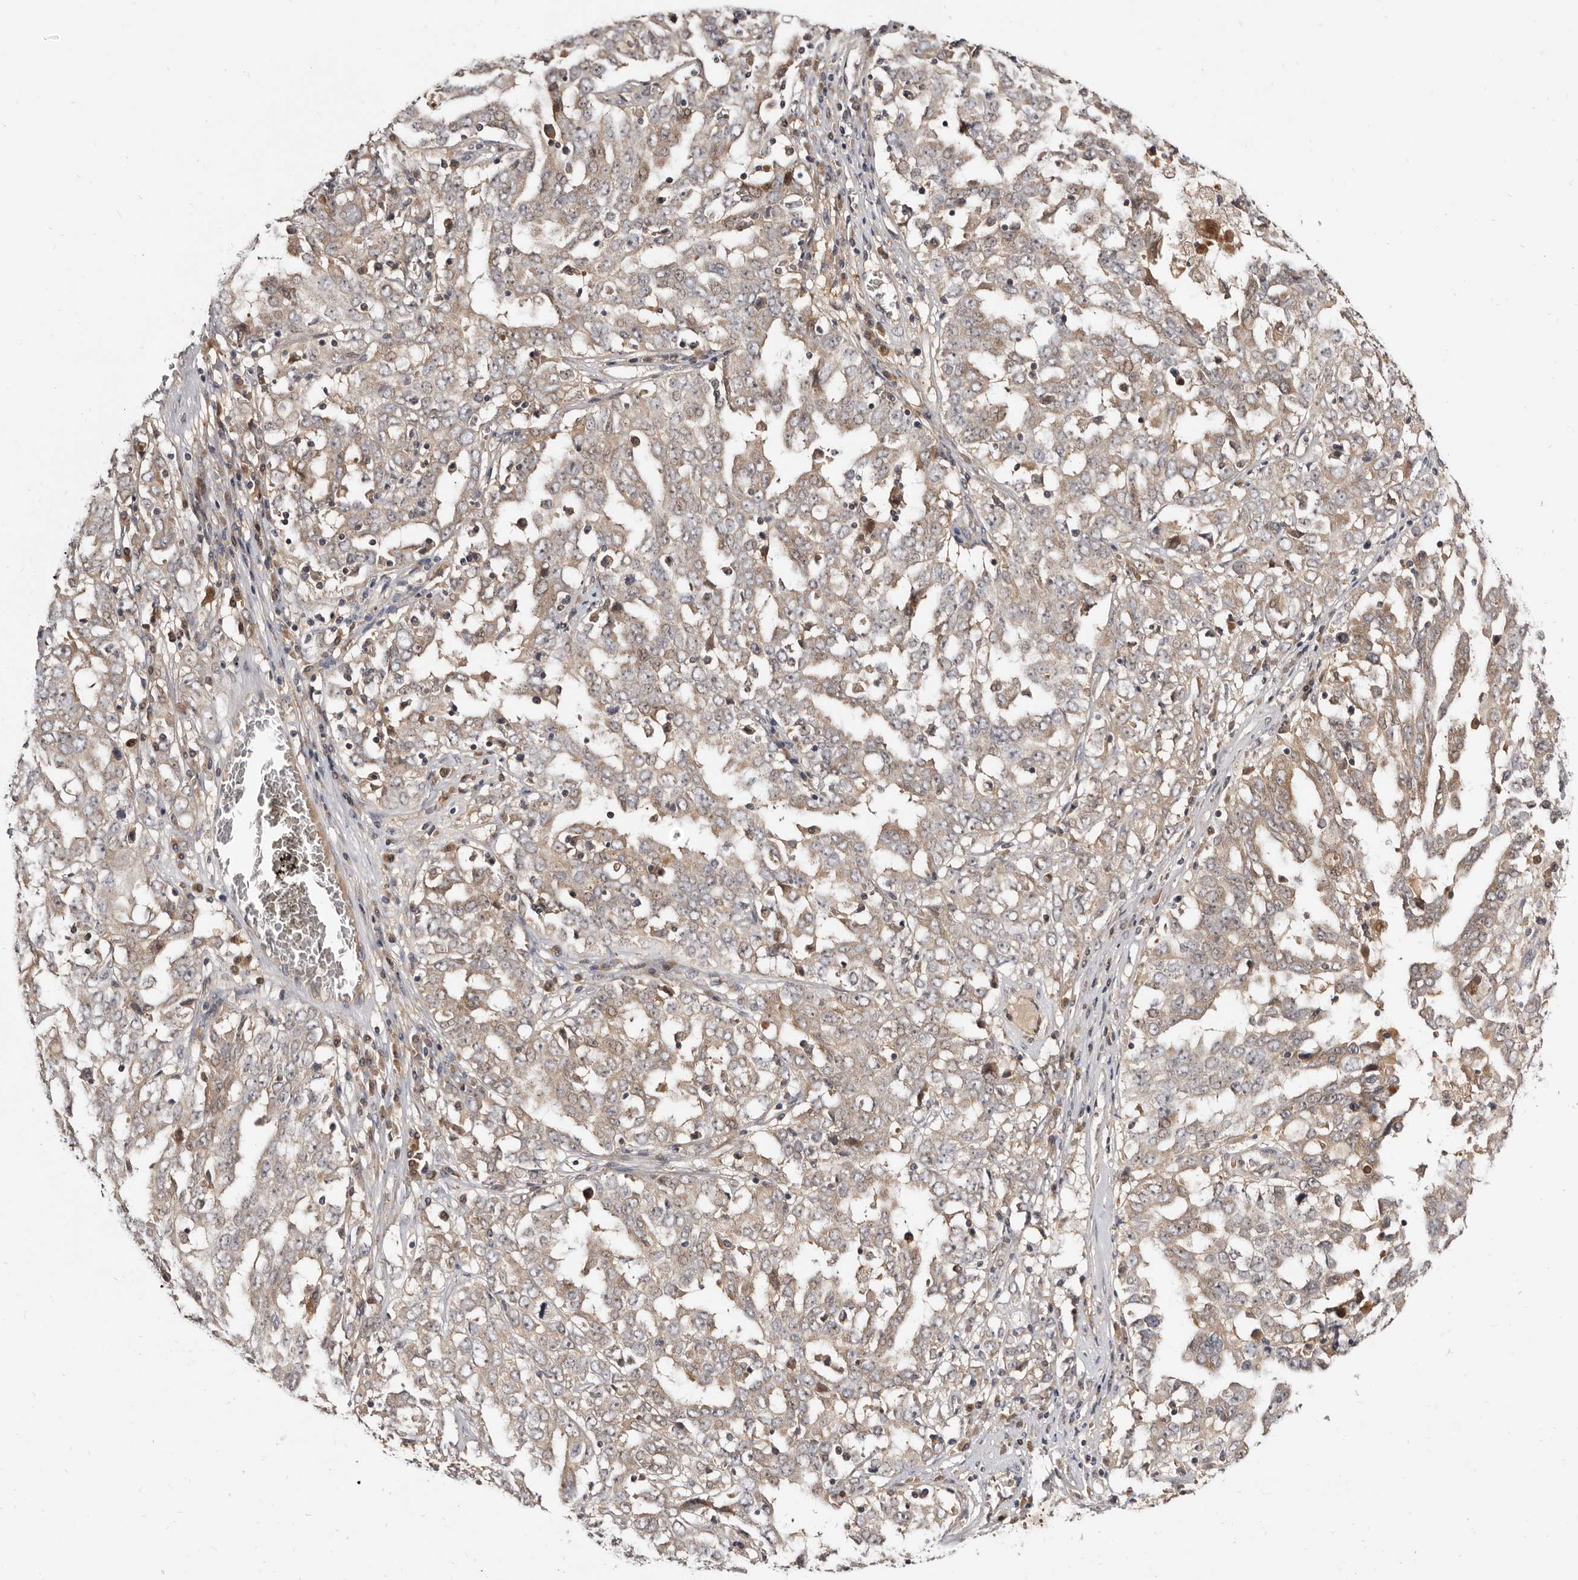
{"staining": {"intensity": "weak", "quantity": "25%-75%", "location": "cytoplasmic/membranous"}, "tissue": "ovarian cancer", "cell_type": "Tumor cells", "image_type": "cancer", "snomed": [{"axis": "morphology", "description": "Carcinoma, endometroid"}, {"axis": "topography", "description": "Ovary"}], "caption": "Immunohistochemistry (IHC) image of neoplastic tissue: human endometroid carcinoma (ovarian) stained using immunohistochemistry (IHC) demonstrates low levels of weak protein expression localized specifically in the cytoplasmic/membranous of tumor cells, appearing as a cytoplasmic/membranous brown color.", "gene": "INAVA", "patient": {"sex": "female", "age": 62}}